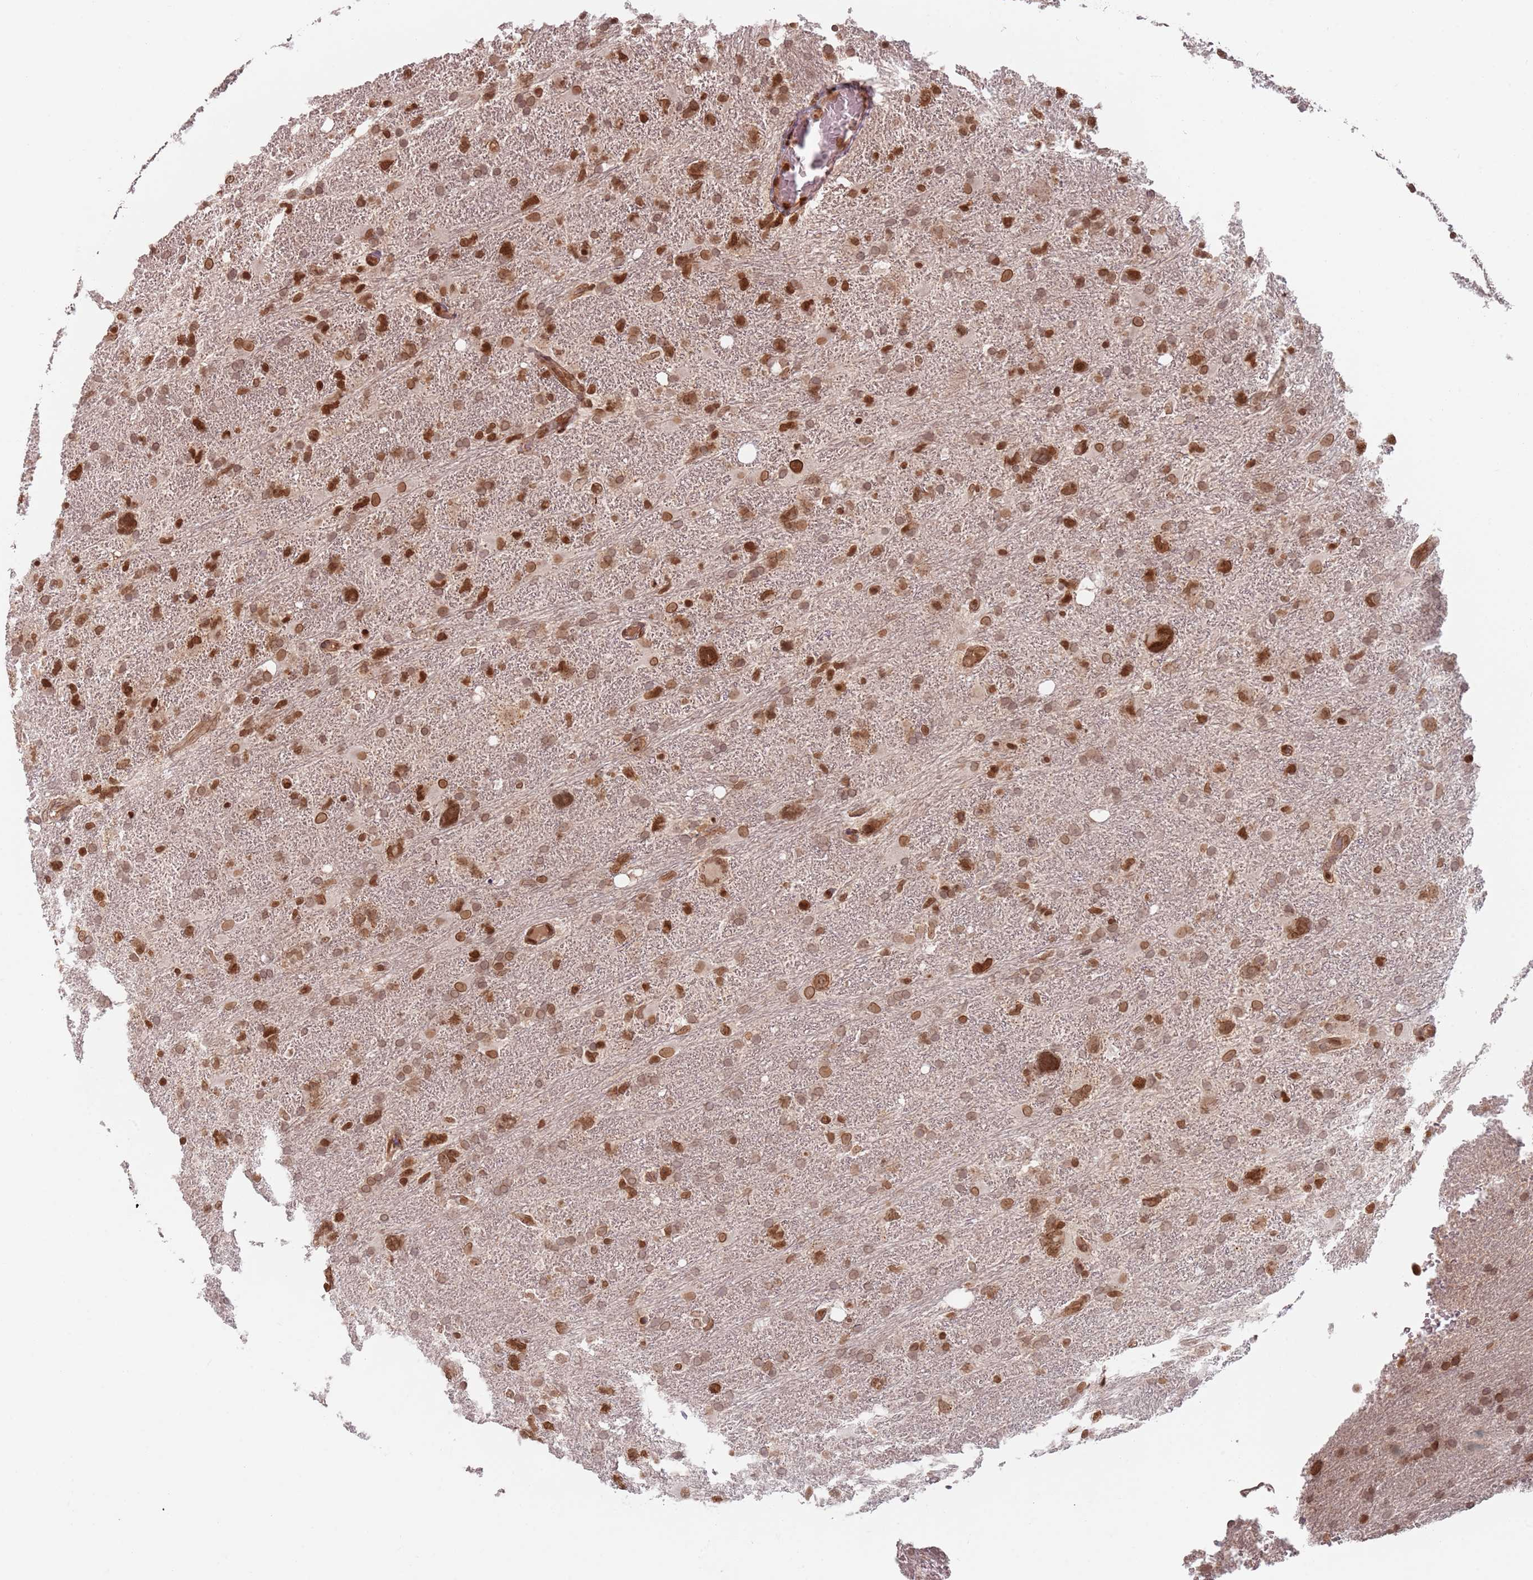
{"staining": {"intensity": "strong", "quantity": ">75%", "location": "cytoplasmic/membranous,nuclear"}, "tissue": "glioma", "cell_type": "Tumor cells", "image_type": "cancer", "snomed": [{"axis": "morphology", "description": "Glioma, malignant, High grade"}, {"axis": "topography", "description": "Brain"}], "caption": "A high-resolution image shows IHC staining of malignant glioma (high-grade), which demonstrates strong cytoplasmic/membranous and nuclear positivity in approximately >75% of tumor cells. (brown staining indicates protein expression, while blue staining denotes nuclei).", "gene": "NUP50", "patient": {"sex": "male", "age": 61}}